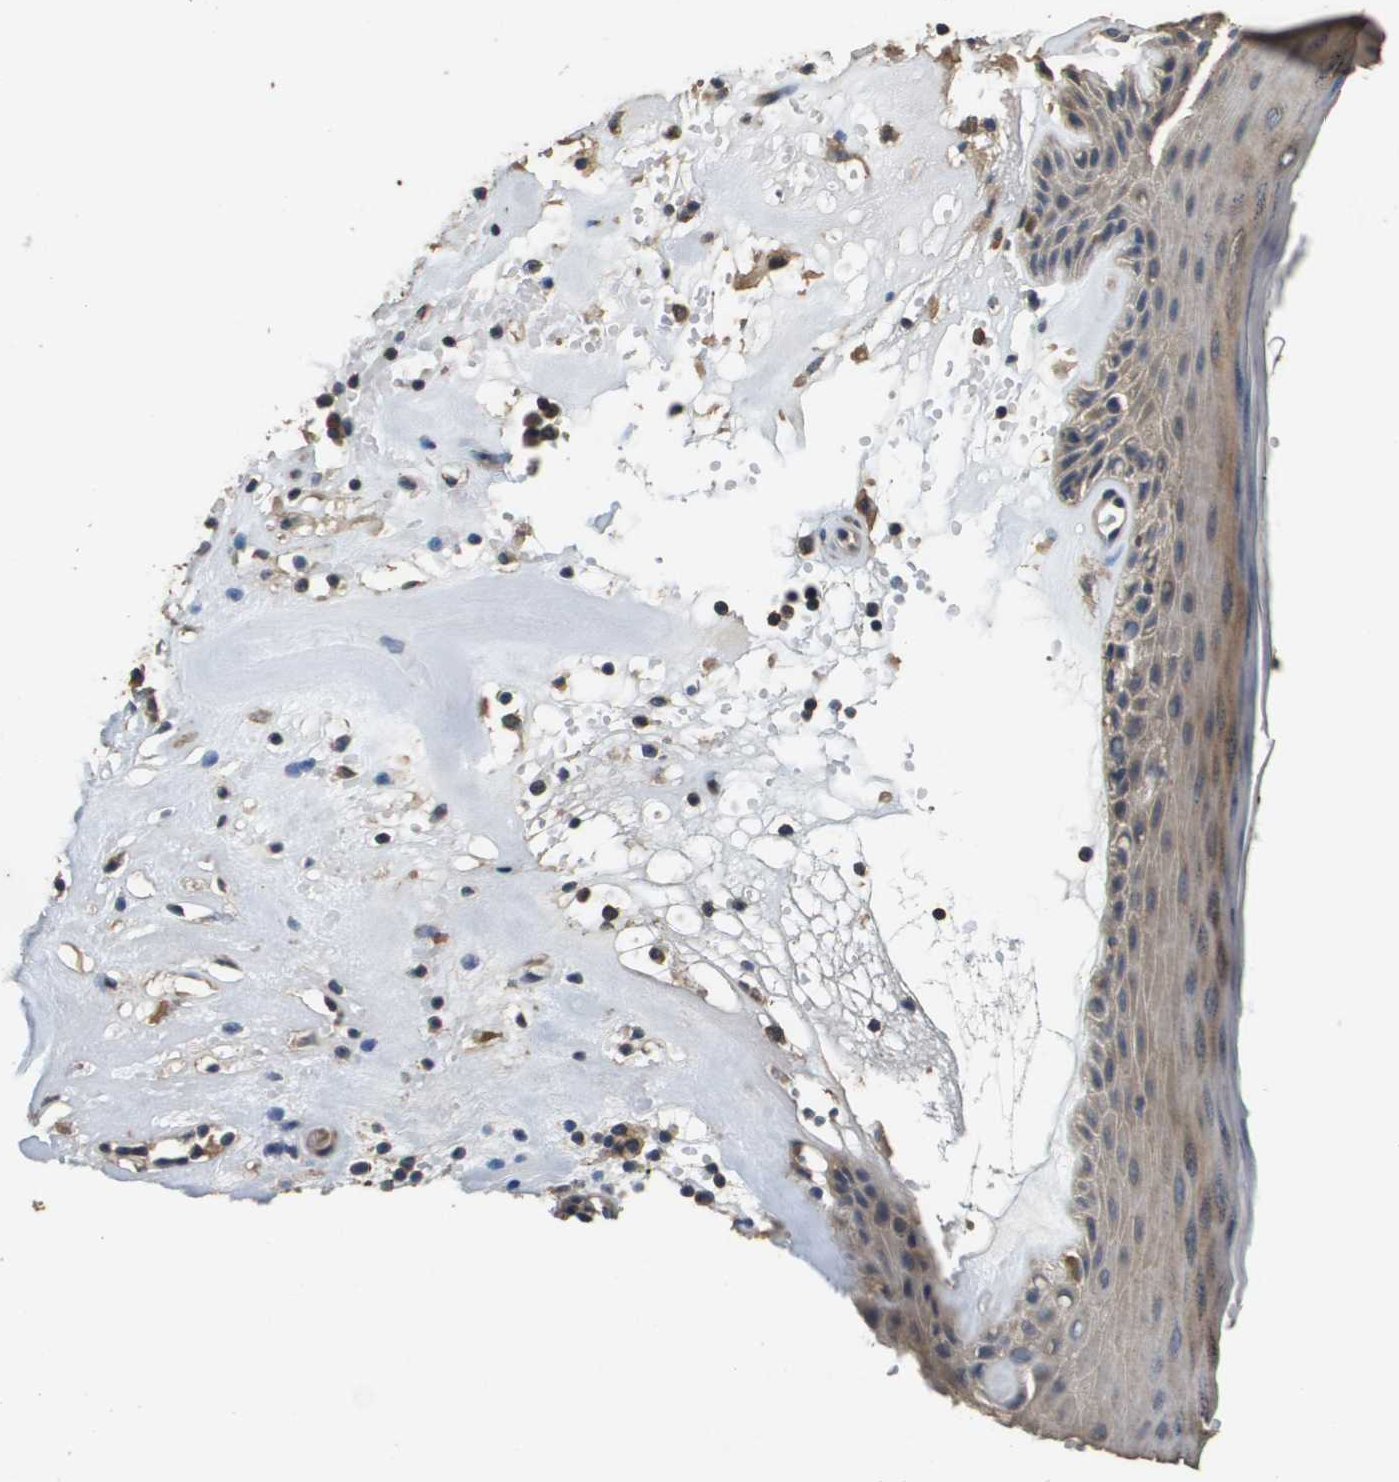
{"staining": {"intensity": "weak", "quantity": "25%-75%", "location": "cytoplasmic/membranous"}, "tissue": "skin", "cell_type": "Epidermal cells", "image_type": "normal", "snomed": [{"axis": "morphology", "description": "Normal tissue, NOS"}, {"axis": "morphology", "description": "Inflammation, NOS"}, {"axis": "topography", "description": "Vulva"}], "caption": "Unremarkable skin was stained to show a protein in brown. There is low levels of weak cytoplasmic/membranous positivity in approximately 25%-75% of epidermal cells.", "gene": "RAB6B", "patient": {"sex": "female", "age": 84}}